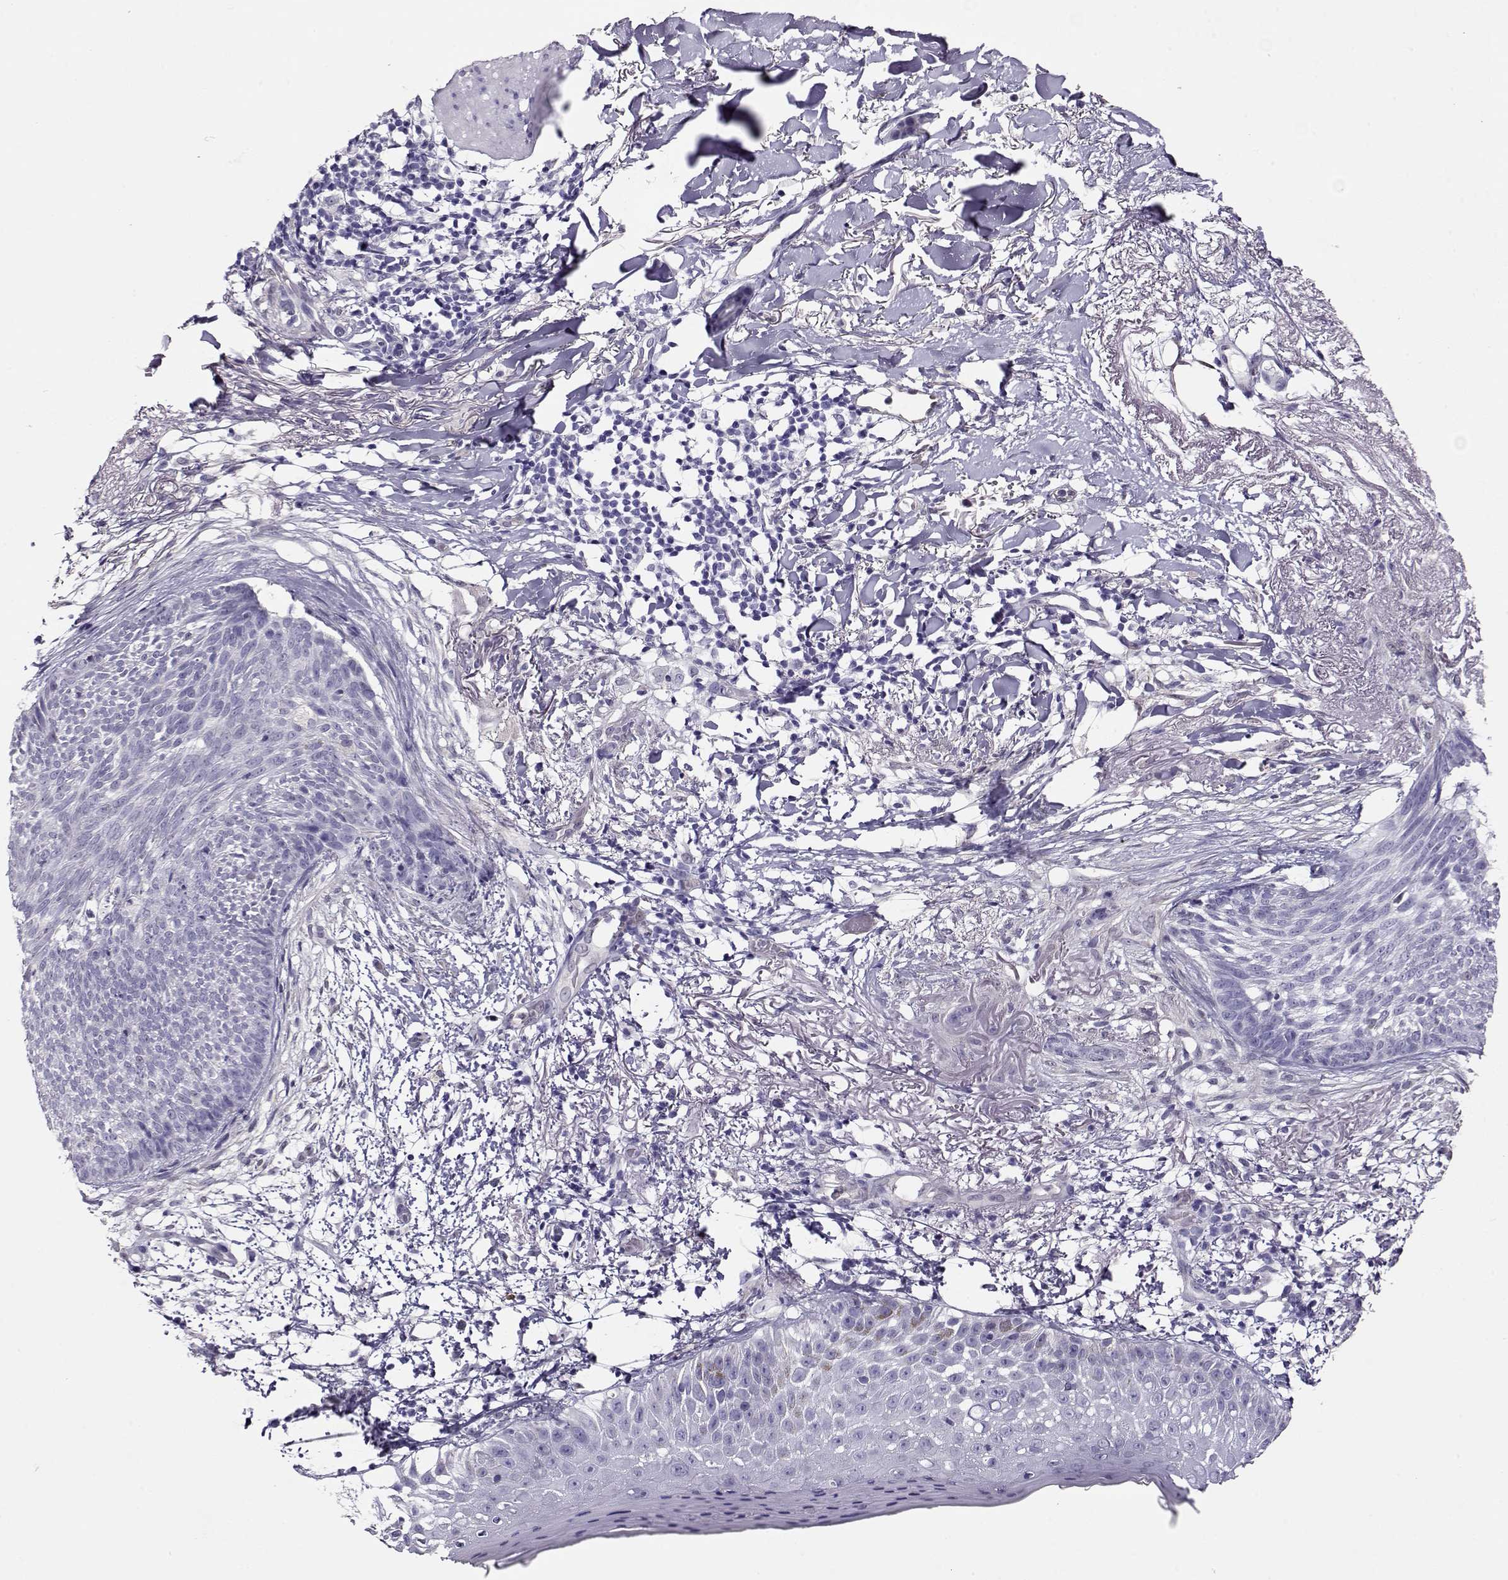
{"staining": {"intensity": "negative", "quantity": "none", "location": "none"}, "tissue": "skin cancer", "cell_type": "Tumor cells", "image_type": "cancer", "snomed": [{"axis": "morphology", "description": "Normal tissue, NOS"}, {"axis": "morphology", "description": "Basal cell carcinoma"}, {"axis": "topography", "description": "Skin"}], "caption": "Skin basal cell carcinoma stained for a protein using immunohistochemistry (IHC) exhibits no positivity tumor cells.", "gene": "CCR8", "patient": {"sex": "male", "age": 84}}